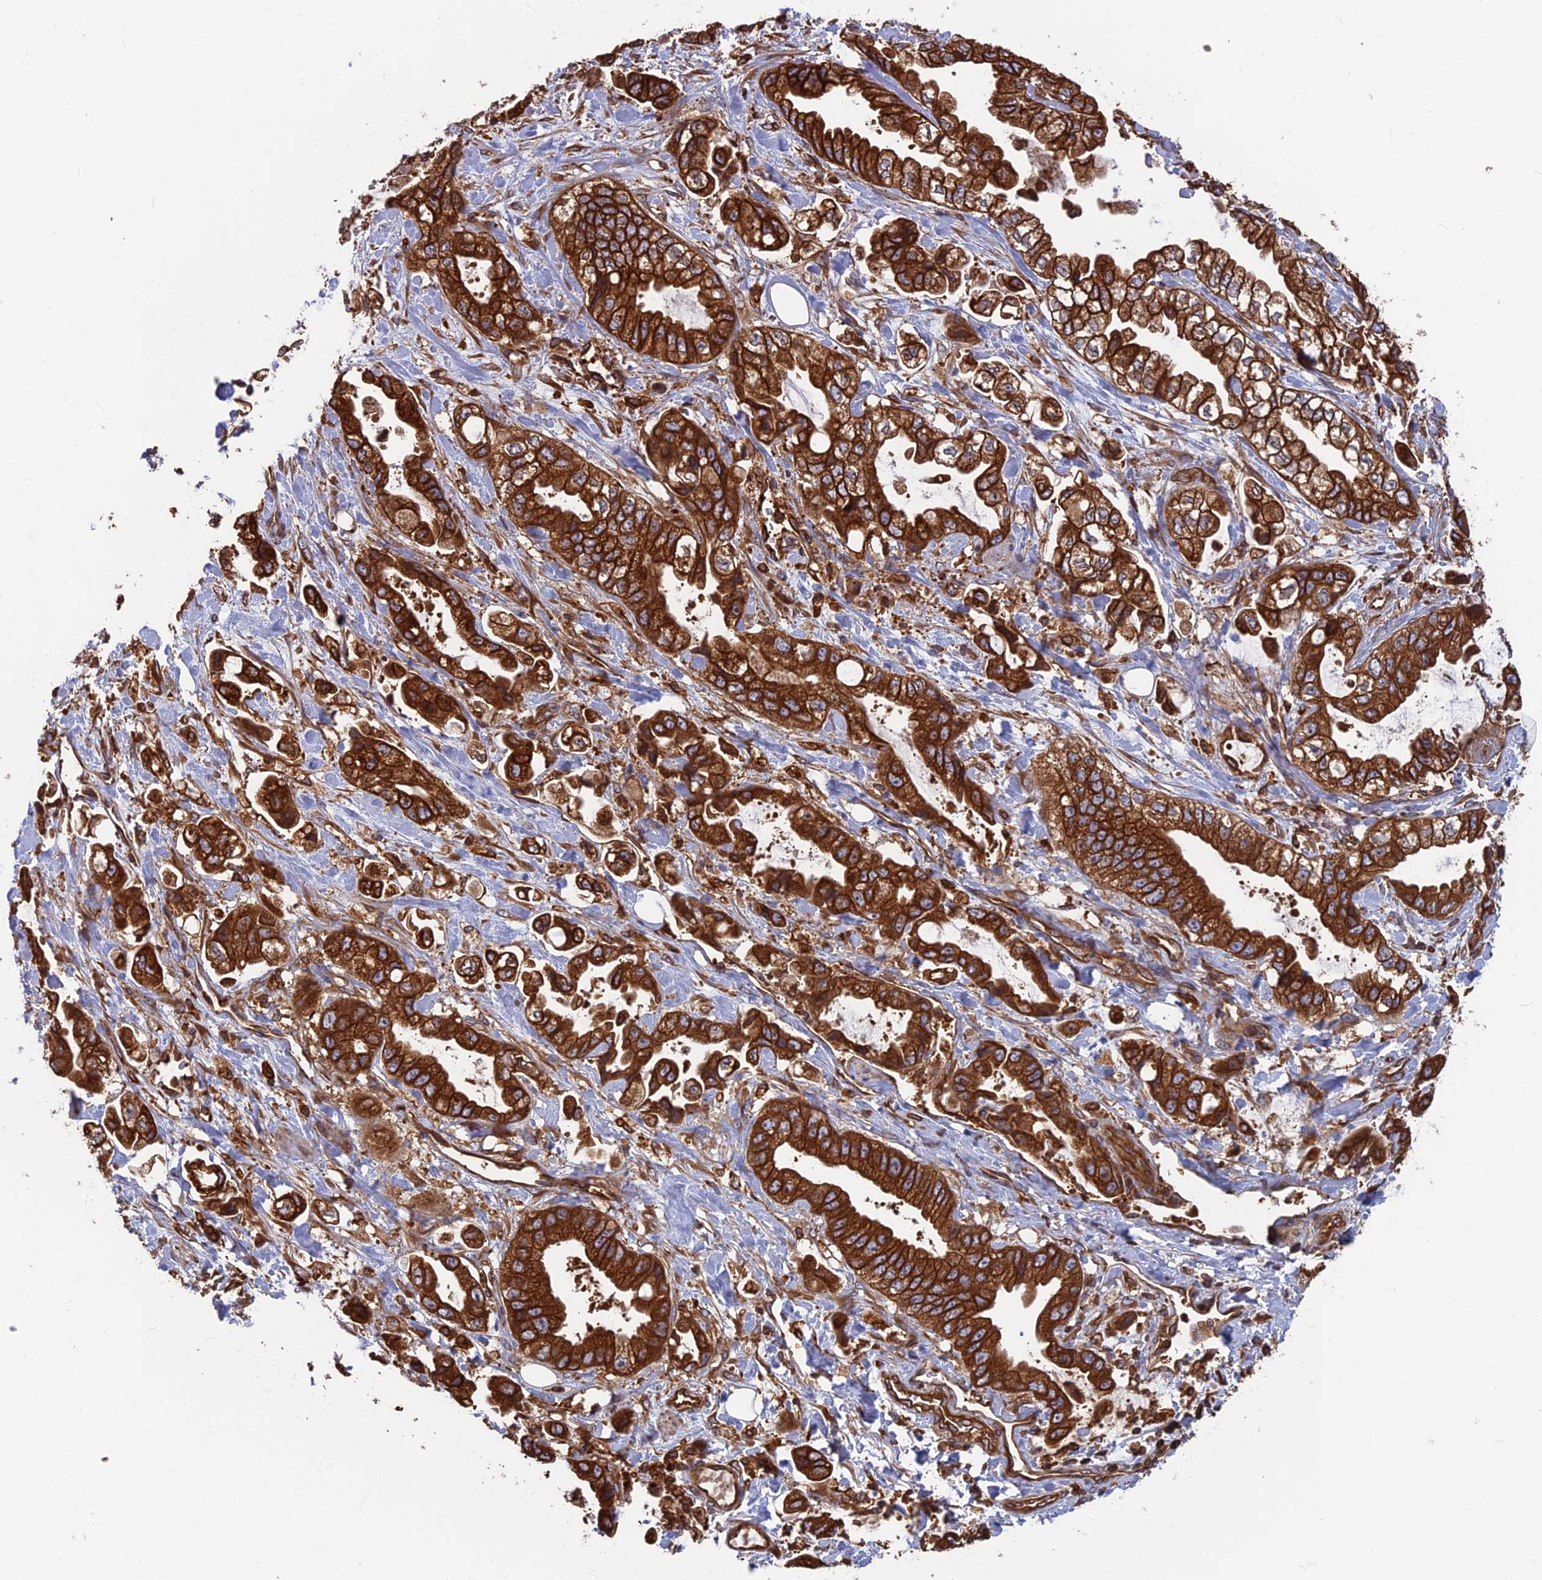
{"staining": {"intensity": "strong", "quantity": ">75%", "location": "cytoplasmic/membranous"}, "tissue": "stomach cancer", "cell_type": "Tumor cells", "image_type": "cancer", "snomed": [{"axis": "morphology", "description": "Adenocarcinoma, NOS"}, {"axis": "topography", "description": "Stomach"}], "caption": "The photomicrograph displays staining of stomach cancer (adenocarcinoma), revealing strong cytoplasmic/membranous protein expression (brown color) within tumor cells.", "gene": "WDR1", "patient": {"sex": "male", "age": 62}}